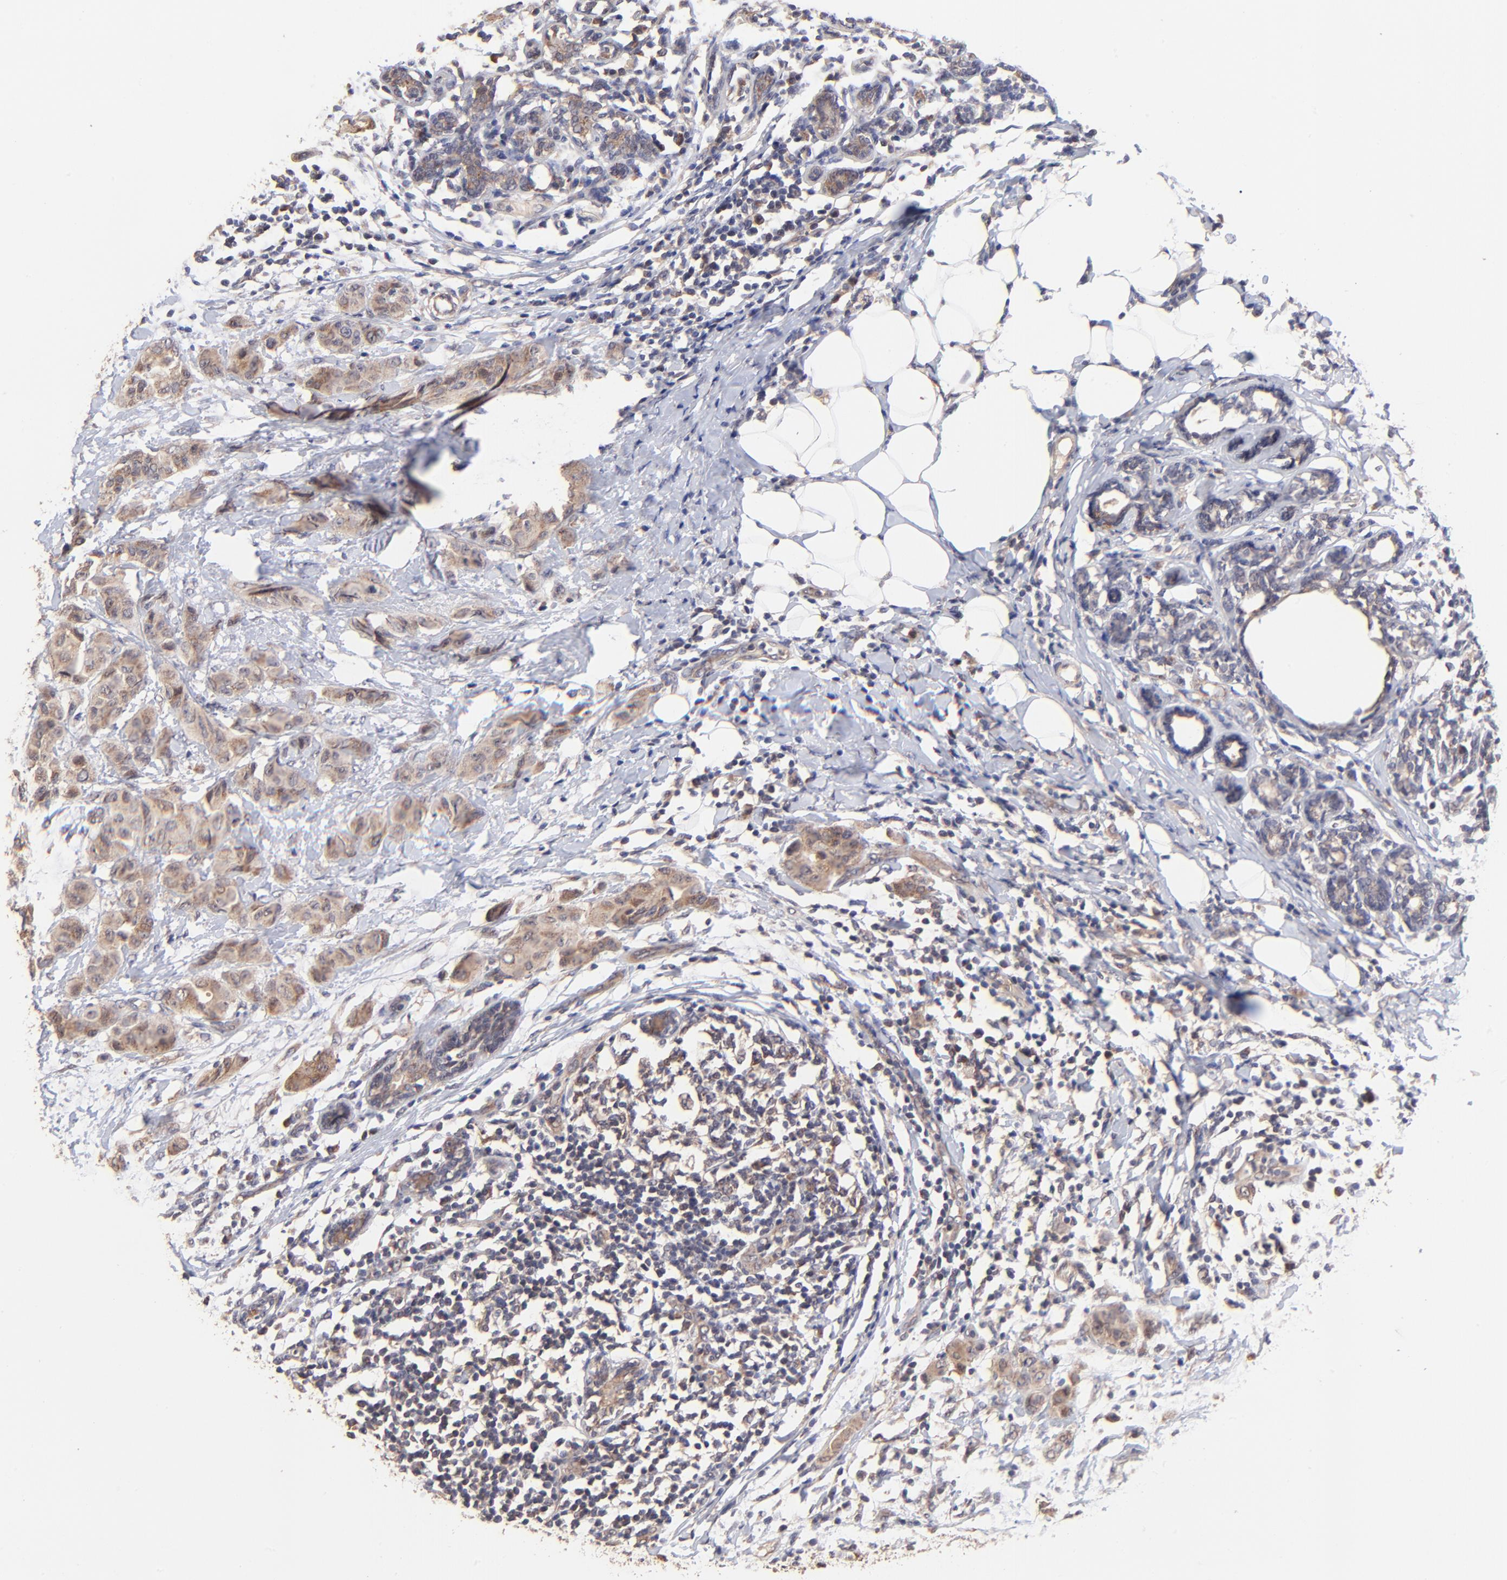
{"staining": {"intensity": "moderate", "quantity": ">75%", "location": "cytoplasmic/membranous"}, "tissue": "breast cancer", "cell_type": "Tumor cells", "image_type": "cancer", "snomed": [{"axis": "morphology", "description": "Duct carcinoma"}, {"axis": "topography", "description": "Breast"}], "caption": "Immunohistochemical staining of human breast cancer (infiltrating ductal carcinoma) reveals medium levels of moderate cytoplasmic/membranous protein expression in approximately >75% of tumor cells.", "gene": "BAIAP2L2", "patient": {"sex": "female", "age": 40}}